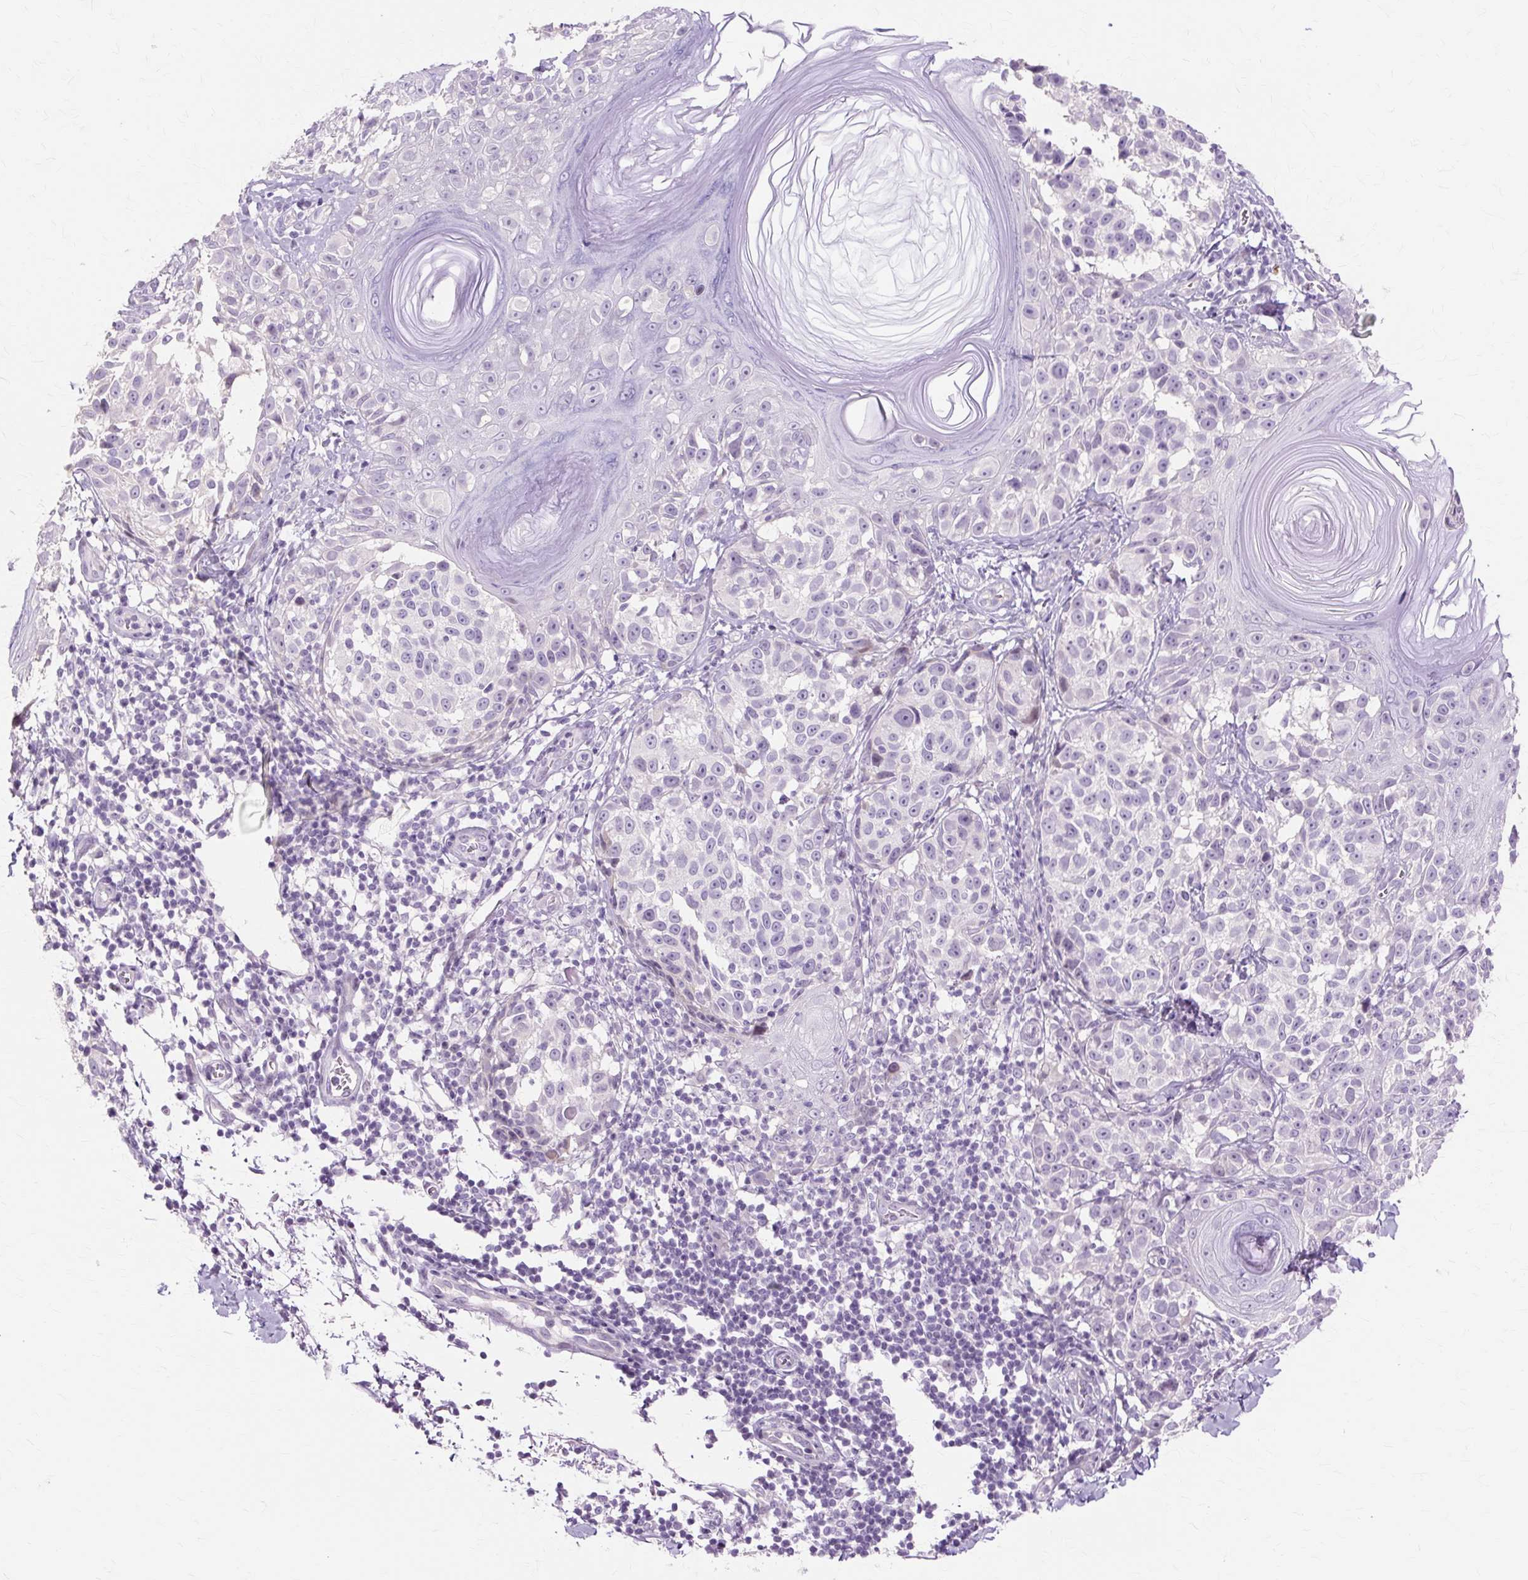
{"staining": {"intensity": "negative", "quantity": "none", "location": "none"}, "tissue": "melanoma", "cell_type": "Tumor cells", "image_type": "cancer", "snomed": [{"axis": "morphology", "description": "Malignant melanoma, NOS"}, {"axis": "topography", "description": "Skin"}], "caption": "High magnification brightfield microscopy of melanoma stained with DAB (brown) and counterstained with hematoxylin (blue): tumor cells show no significant expression.", "gene": "IRX2", "patient": {"sex": "male", "age": 73}}